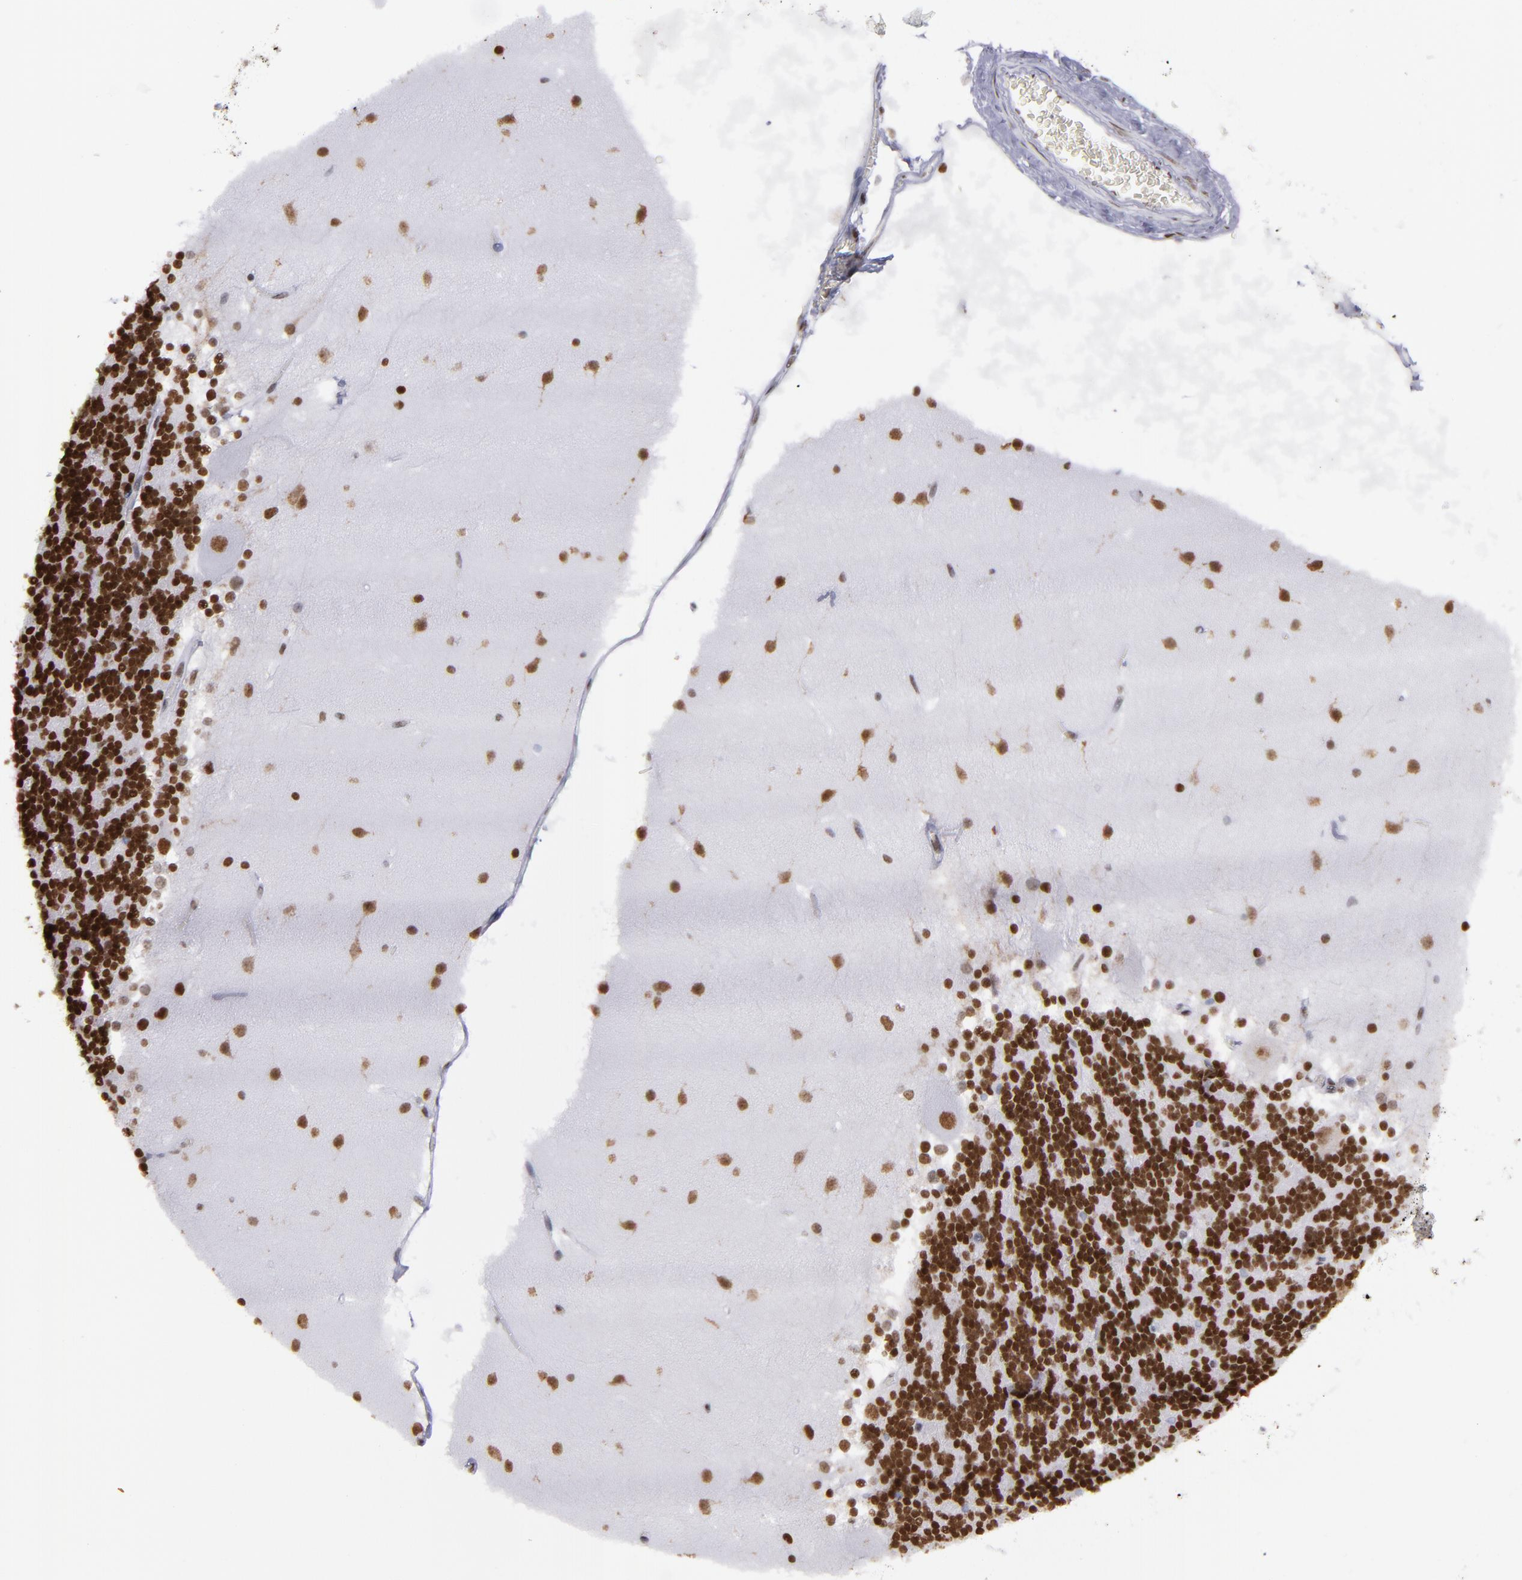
{"staining": {"intensity": "strong", "quantity": ">75%", "location": "nuclear"}, "tissue": "cerebellum", "cell_type": "Cells in granular layer", "image_type": "normal", "snomed": [{"axis": "morphology", "description": "Normal tissue, NOS"}, {"axis": "topography", "description": "Cerebellum"}], "caption": "Immunohistochemistry (DAB) staining of benign cerebellum exhibits strong nuclear protein positivity in about >75% of cells in granular layer. The staining was performed using DAB, with brown indicating positive protein expression. Nuclei are stained blue with hematoxylin.", "gene": "TERF2", "patient": {"sex": "female", "age": 19}}